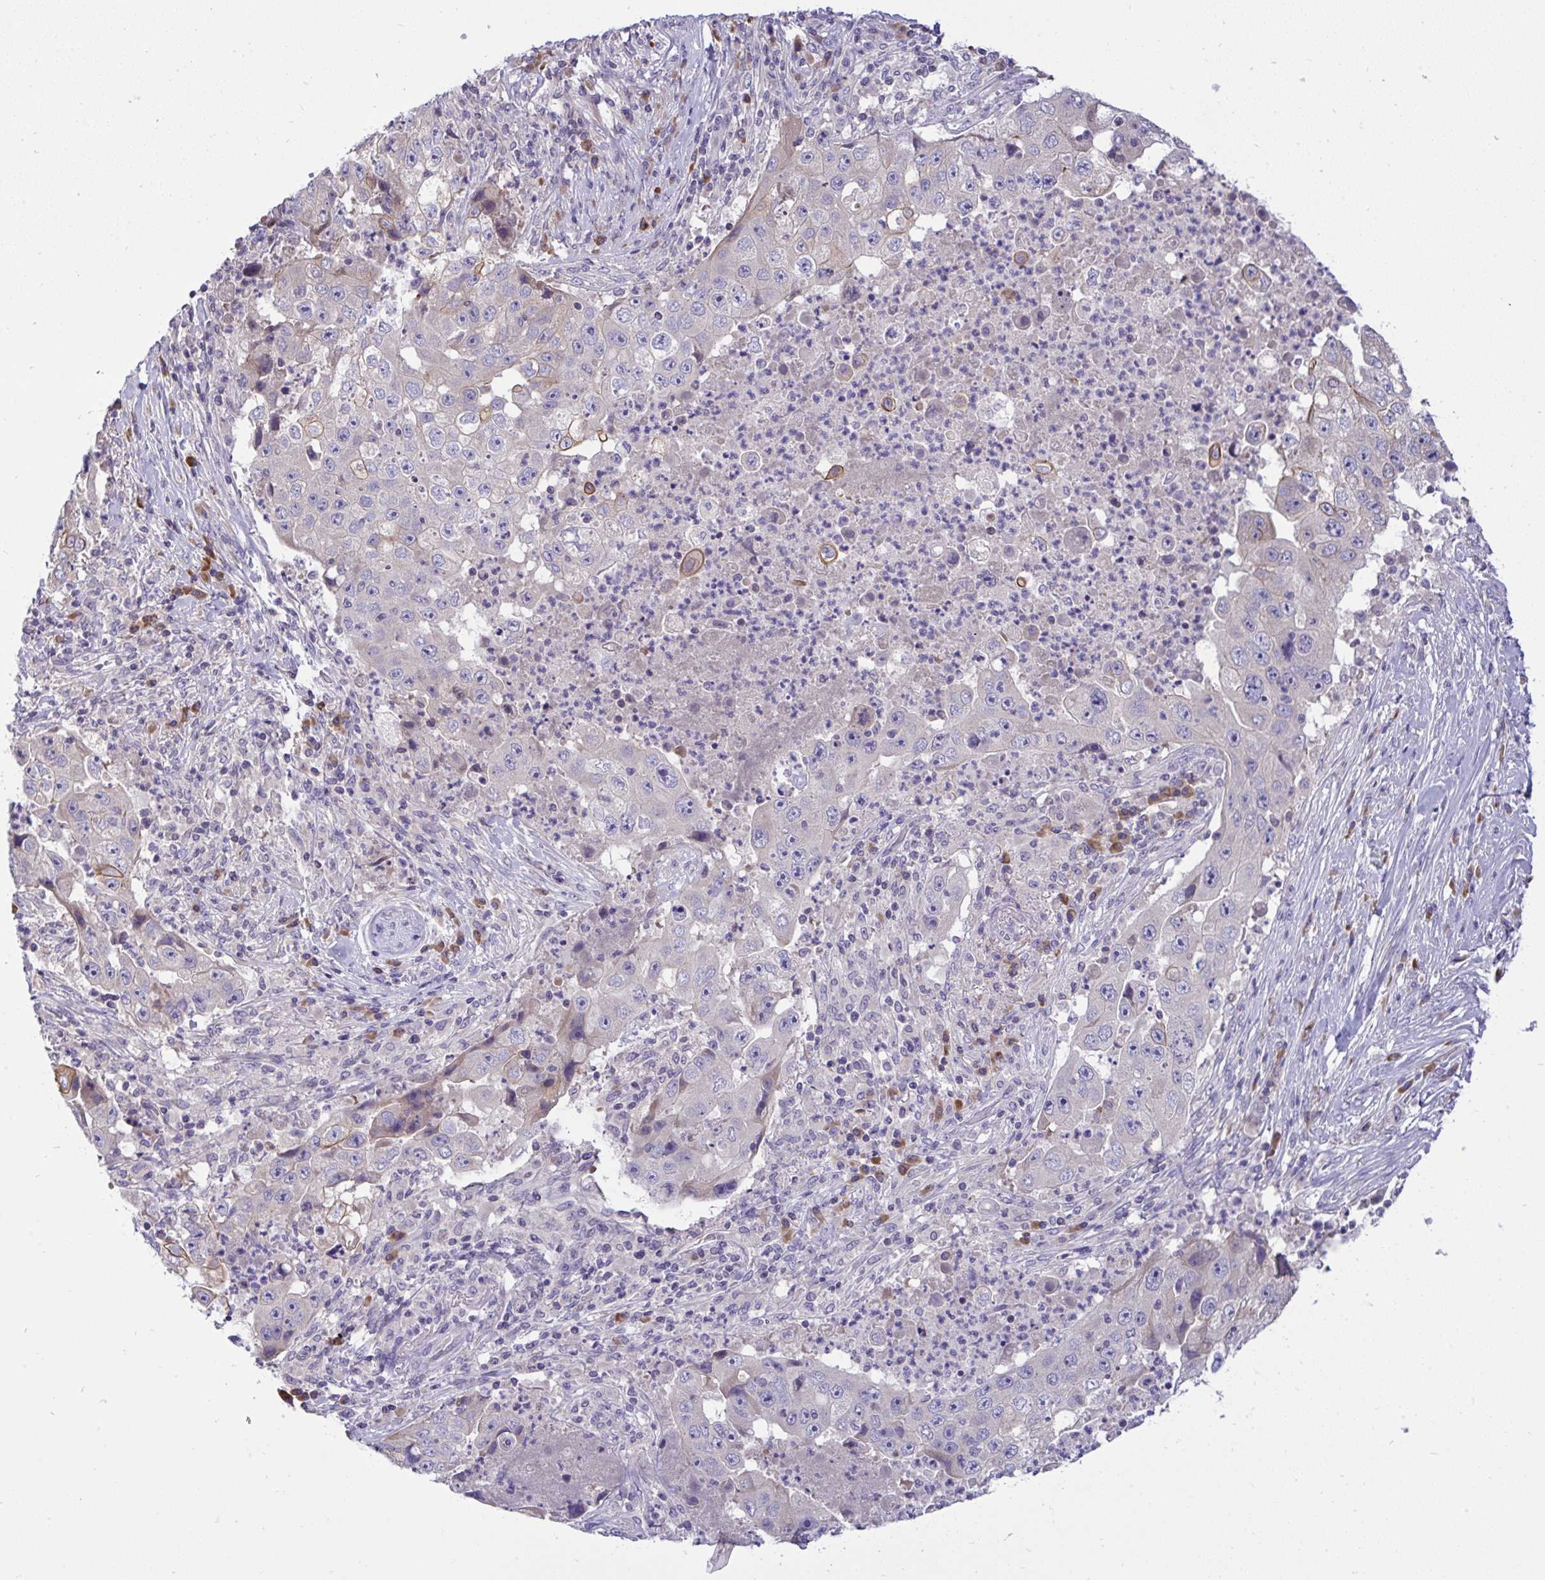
{"staining": {"intensity": "negative", "quantity": "none", "location": "none"}, "tissue": "lung cancer", "cell_type": "Tumor cells", "image_type": "cancer", "snomed": [{"axis": "morphology", "description": "Squamous cell carcinoma, NOS"}, {"axis": "topography", "description": "Lung"}], "caption": "Immunohistochemistry (IHC) of lung squamous cell carcinoma displays no expression in tumor cells. The staining is performed using DAB (3,3'-diaminobenzidine) brown chromogen with nuclei counter-stained in using hematoxylin.", "gene": "TMEM41A", "patient": {"sex": "male", "age": 64}}